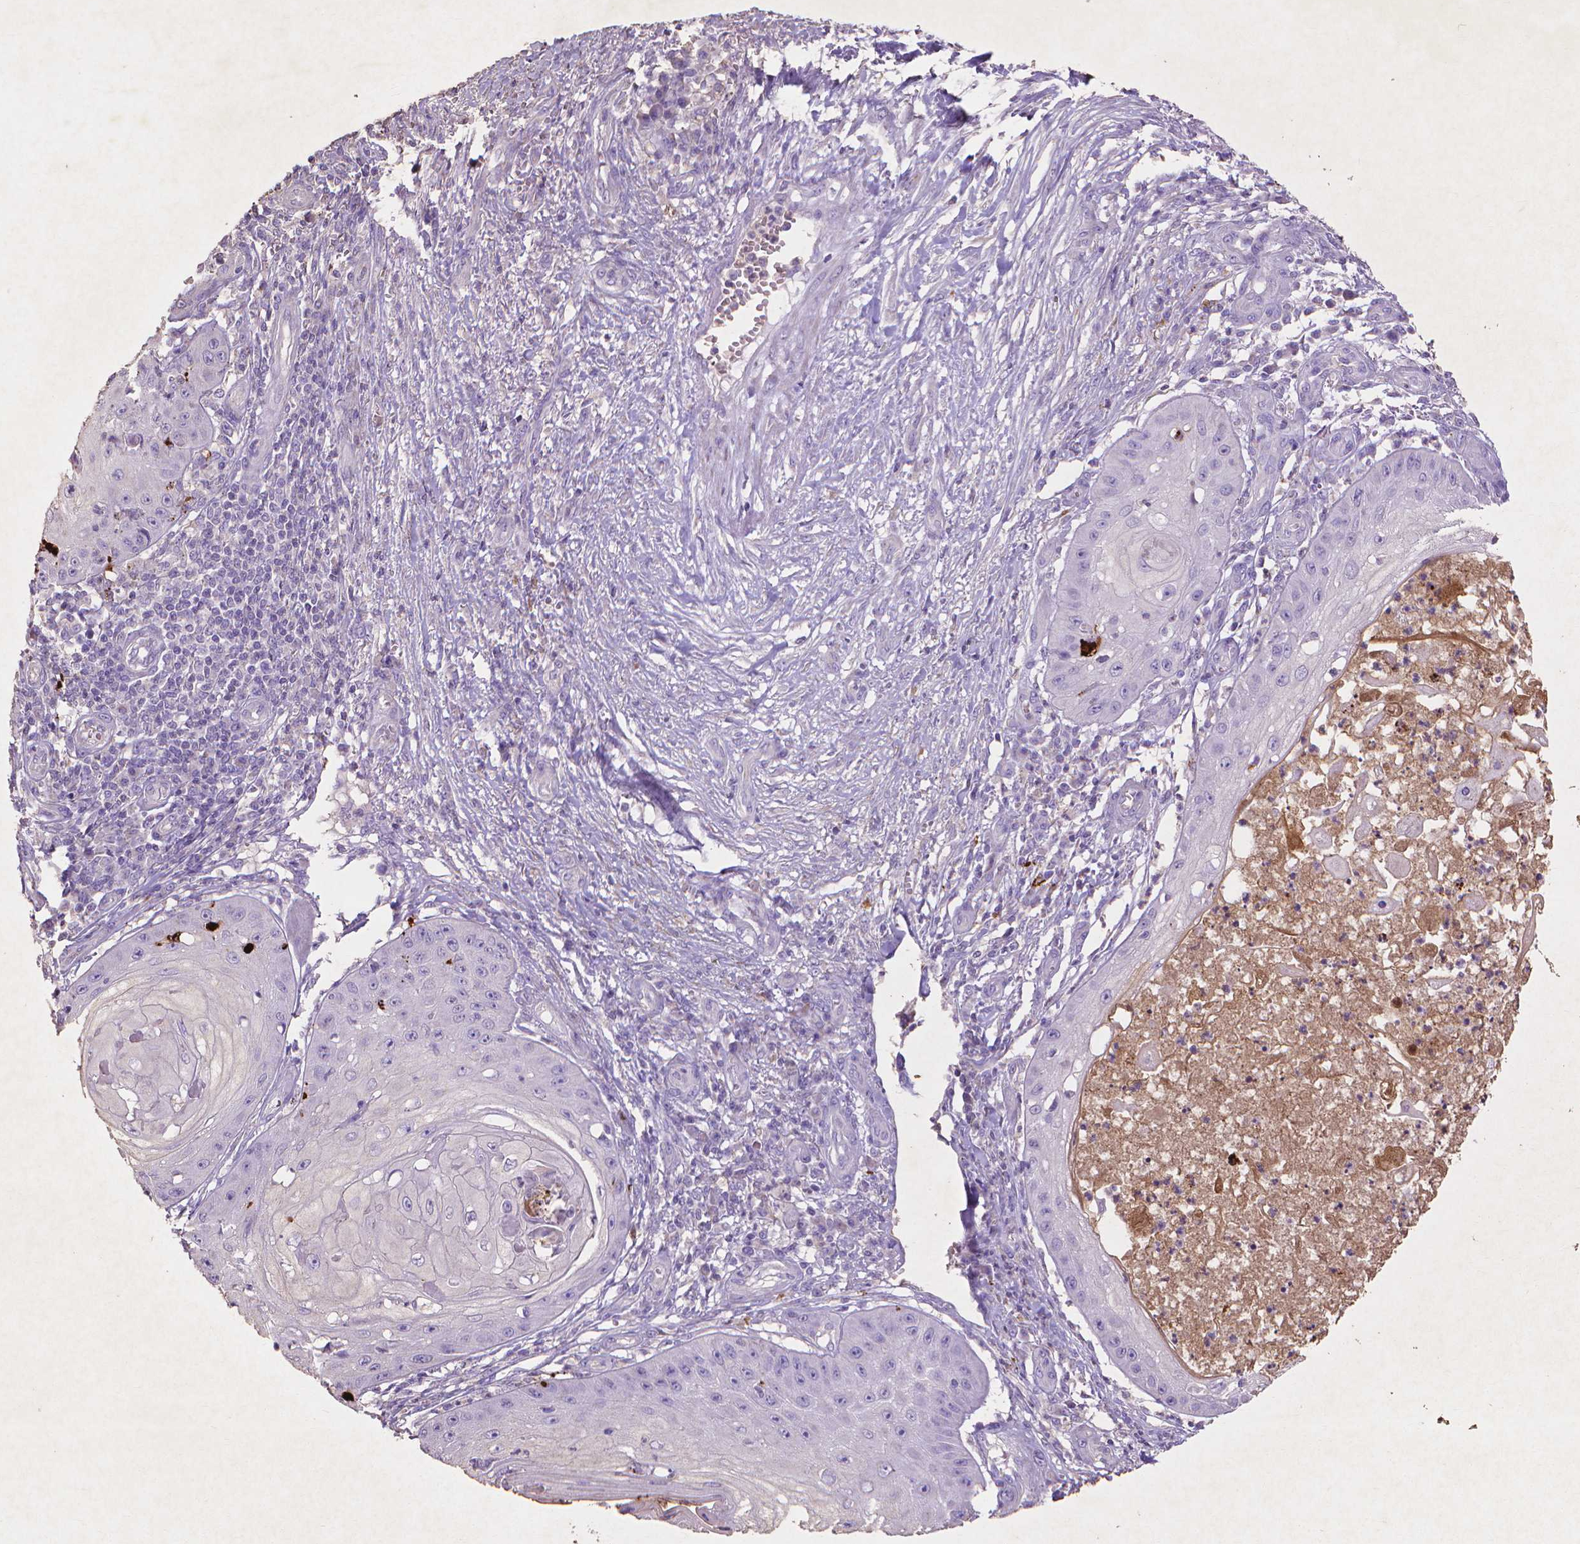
{"staining": {"intensity": "negative", "quantity": "none", "location": "none"}, "tissue": "skin cancer", "cell_type": "Tumor cells", "image_type": "cancer", "snomed": [{"axis": "morphology", "description": "Squamous cell carcinoma, NOS"}, {"axis": "topography", "description": "Skin"}], "caption": "A histopathology image of human squamous cell carcinoma (skin) is negative for staining in tumor cells.", "gene": "MMP11", "patient": {"sex": "male", "age": 70}}